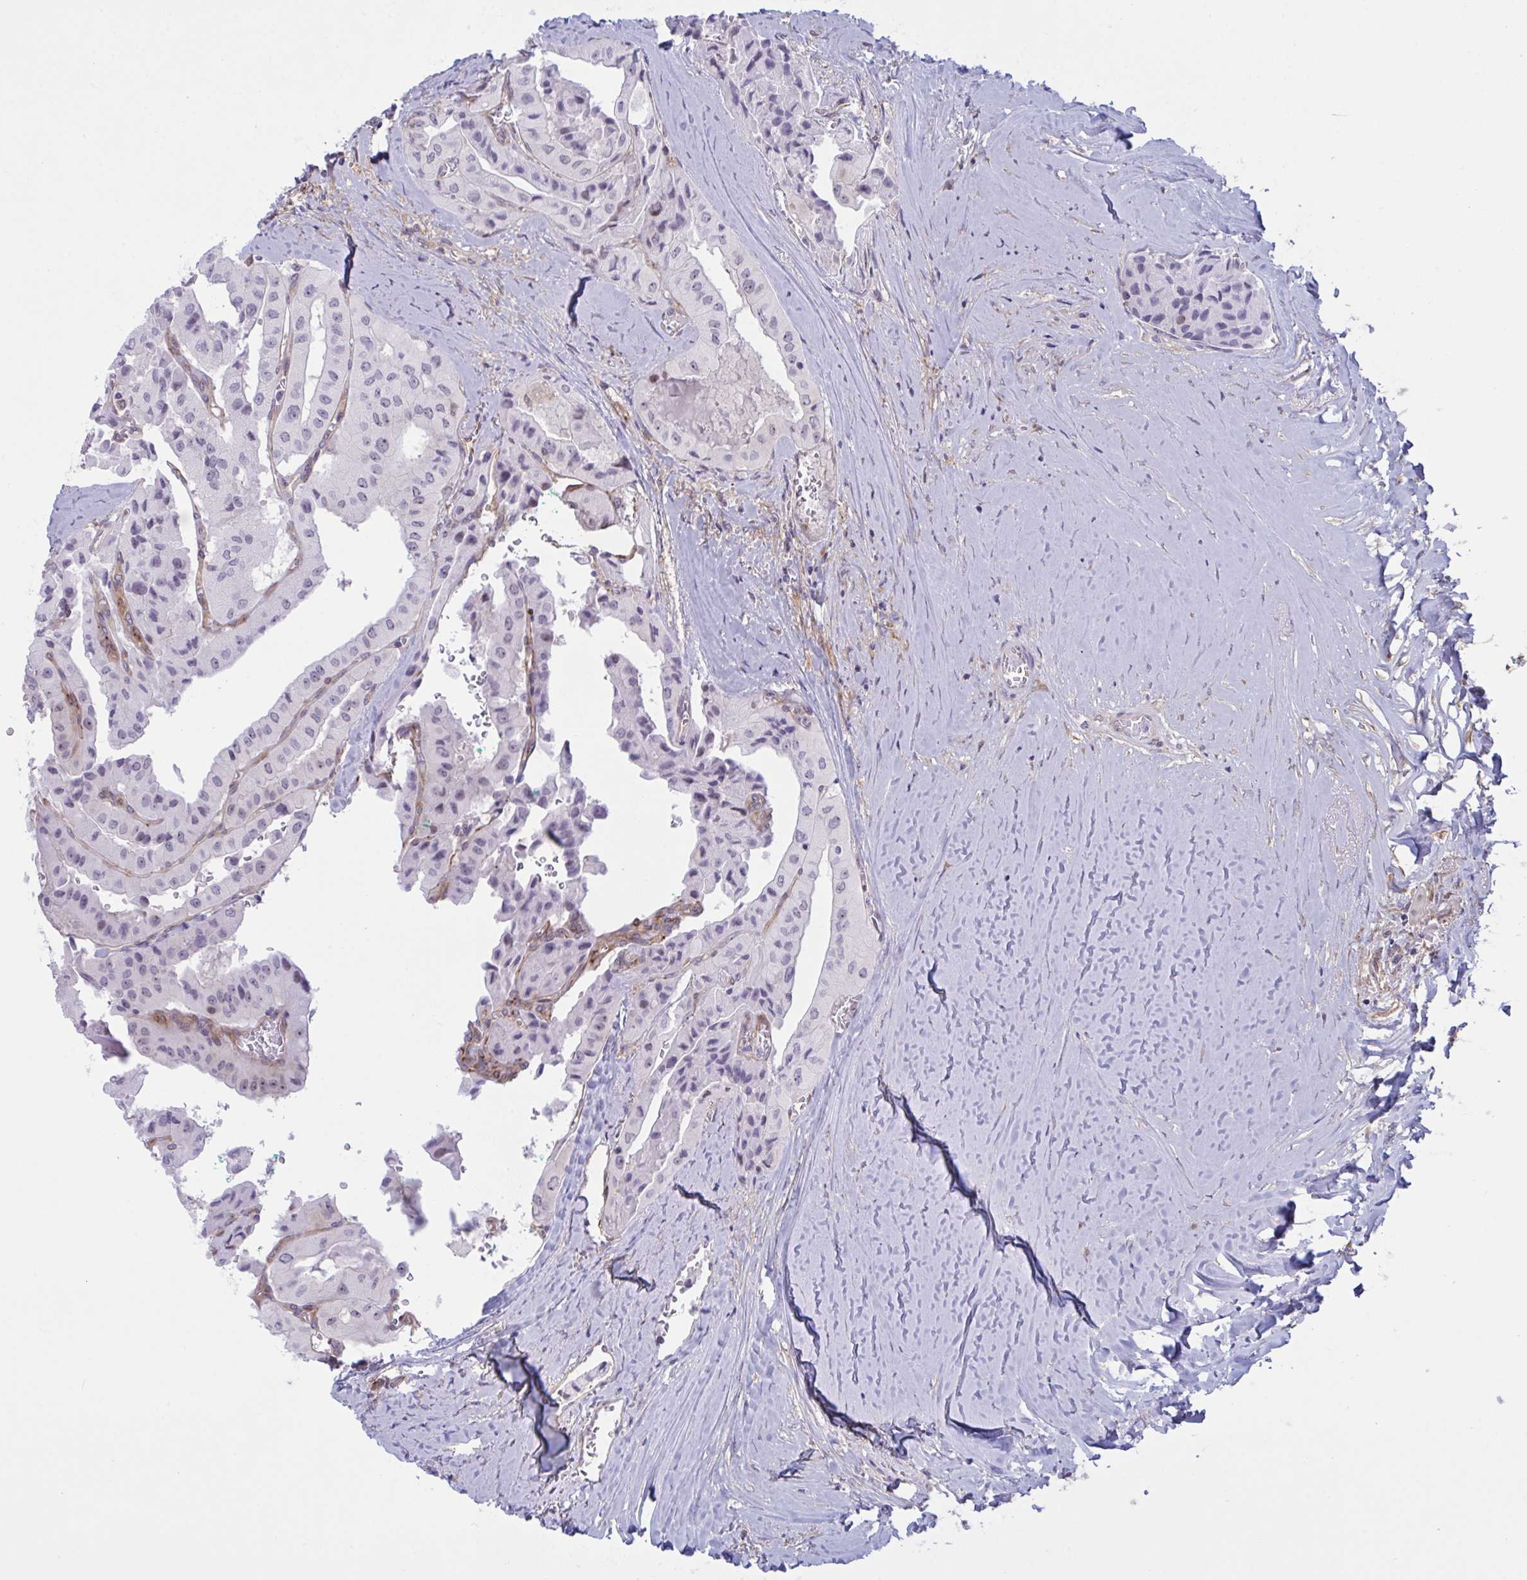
{"staining": {"intensity": "weak", "quantity": "<25%", "location": "cytoplasmic/membranous"}, "tissue": "thyroid cancer", "cell_type": "Tumor cells", "image_type": "cancer", "snomed": [{"axis": "morphology", "description": "Normal tissue, NOS"}, {"axis": "morphology", "description": "Papillary adenocarcinoma, NOS"}, {"axis": "topography", "description": "Thyroid gland"}], "caption": "Immunohistochemistry of thyroid cancer shows no expression in tumor cells.", "gene": "PRRT4", "patient": {"sex": "female", "age": 59}}